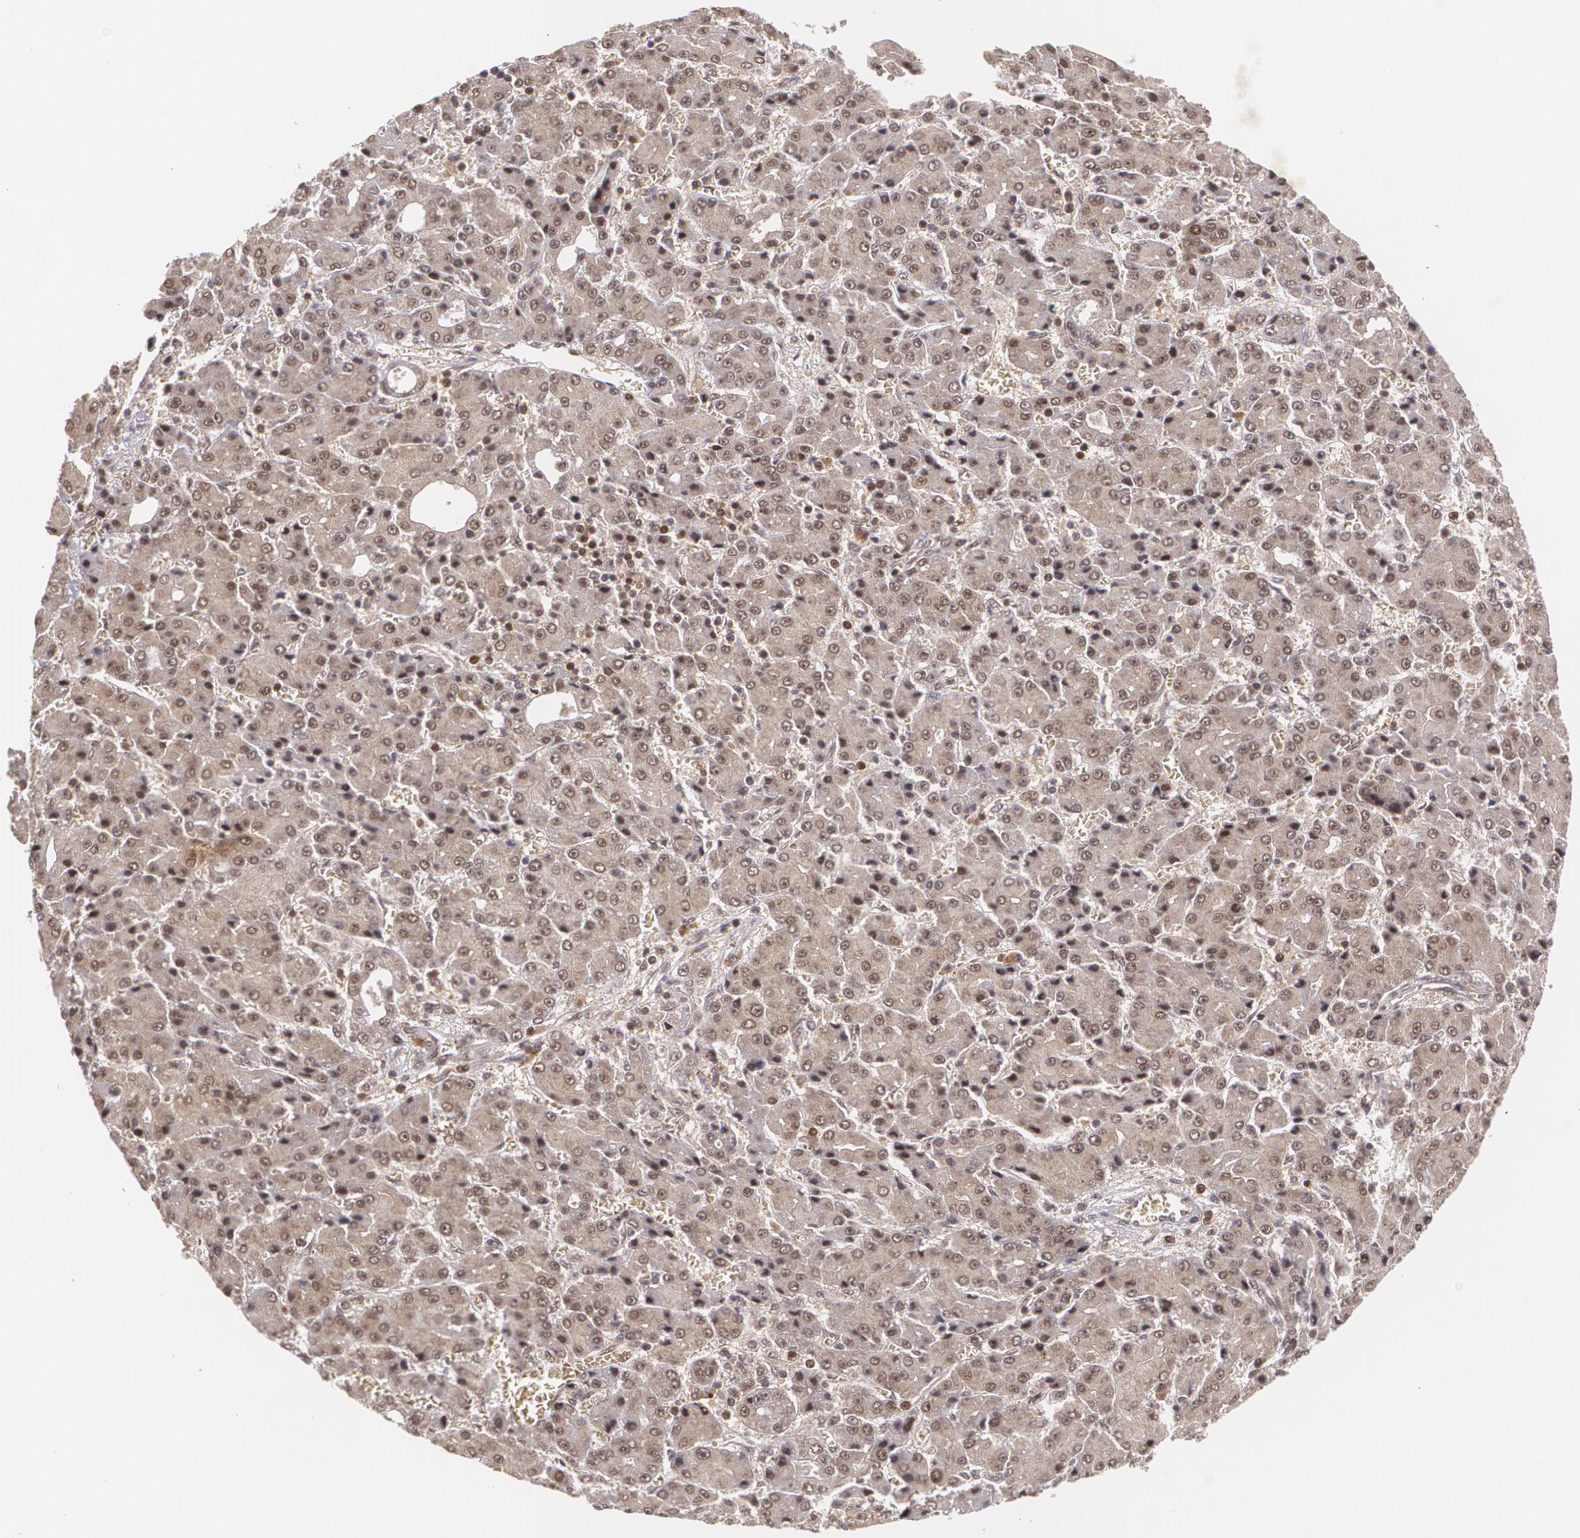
{"staining": {"intensity": "moderate", "quantity": "25%-75%", "location": "cytoplasmic/membranous,nuclear"}, "tissue": "liver cancer", "cell_type": "Tumor cells", "image_type": "cancer", "snomed": [{"axis": "morphology", "description": "Carcinoma, Hepatocellular, NOS"}, {"axis": "topography", "description": "Liver"}], "caption": "Protein expression analysis of human liver hepatocellular carcinoma reveals moderate cytoplasmic/membranous and nuclear expression in about 25%-75% of tumor cells.", "gene": "CUL2", "patient": {"sex": "male", "age": 69}}